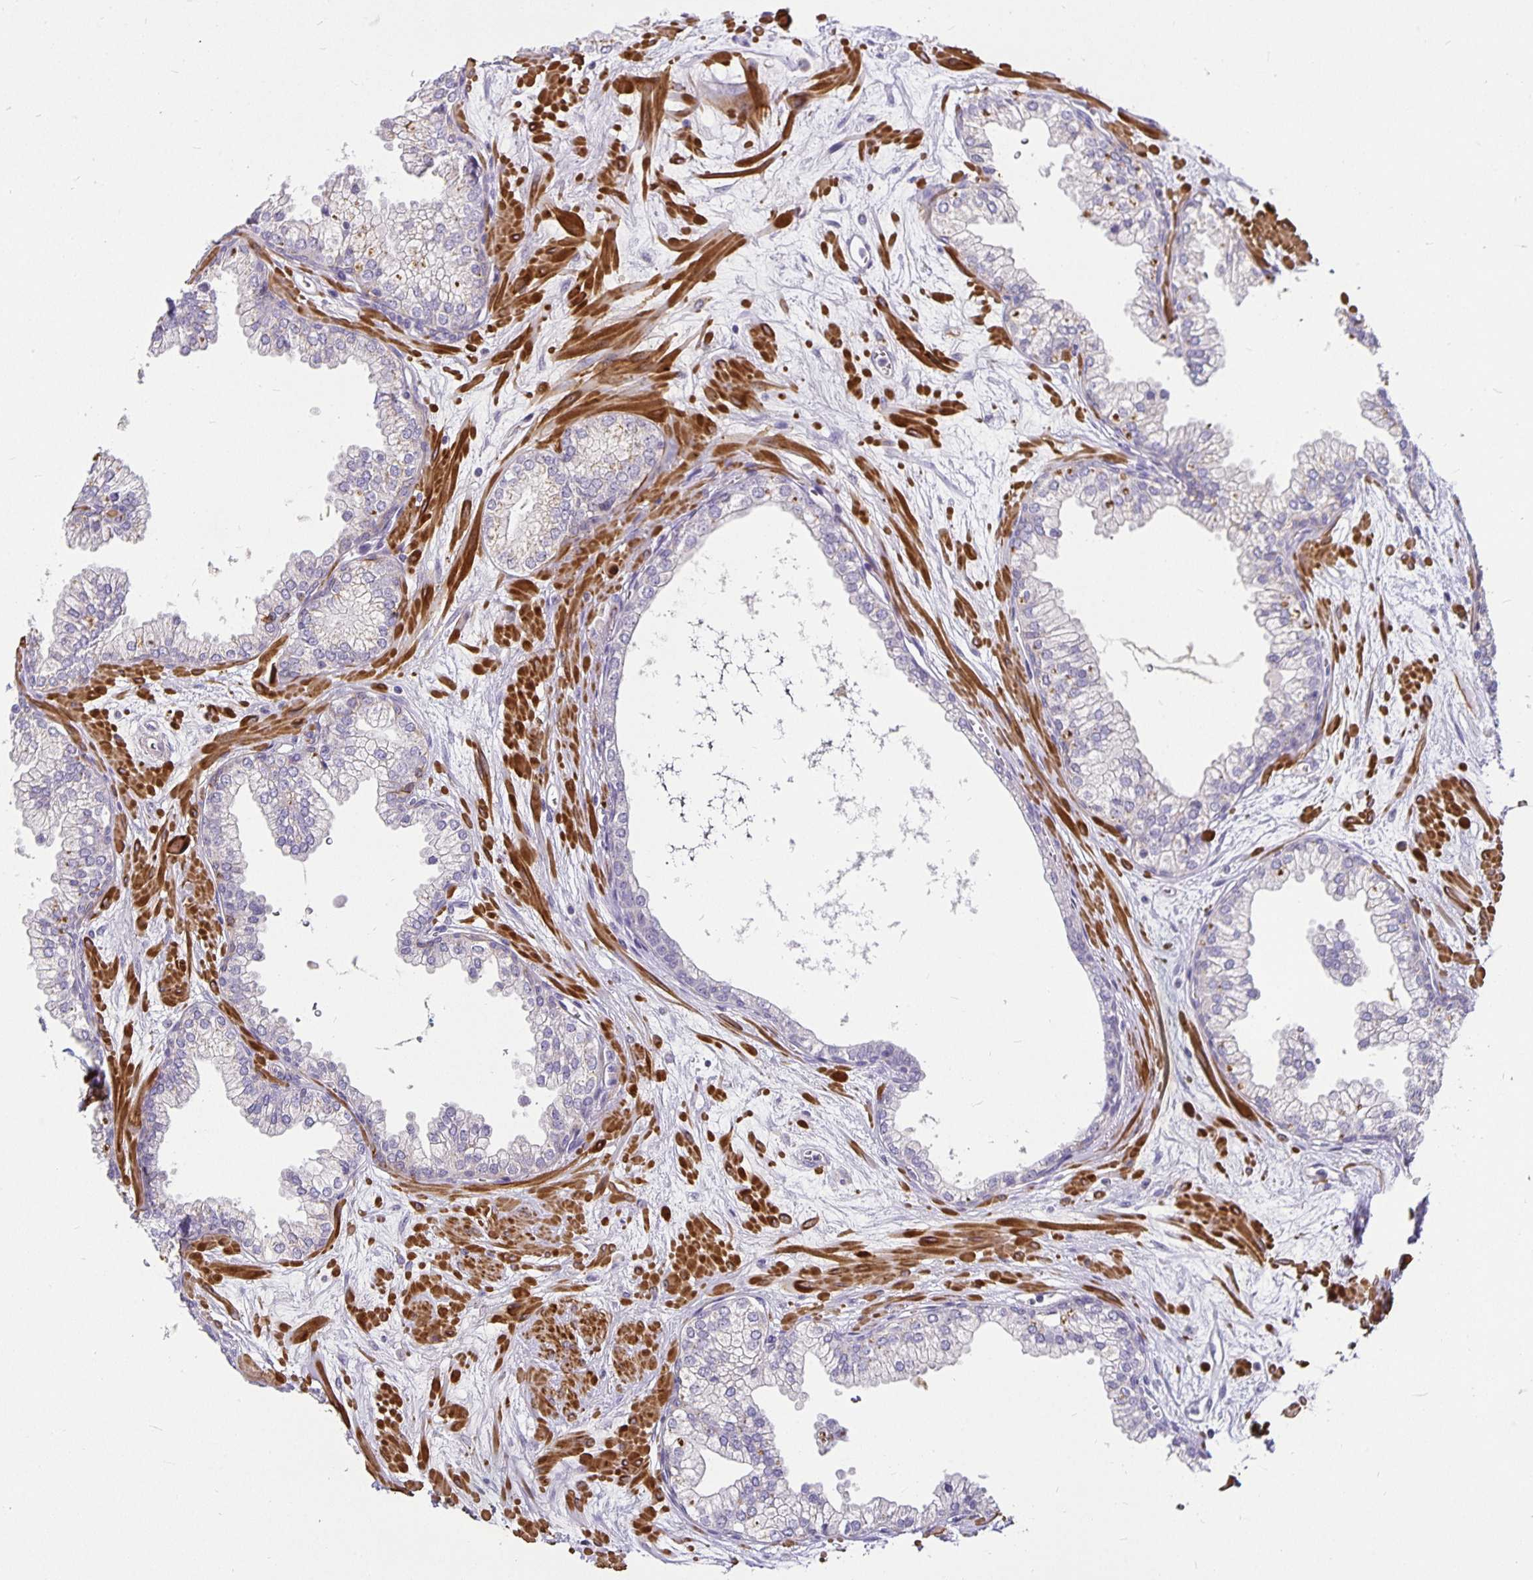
{"staining": {"intensity": "negative", "quantity": "none", "location": "none"}, "tissue": "prostate", "cell_type": "Glandular cells", "image_type": "normal", "snomed": [{"axis": "morphology", "description": "Normal tissue, NOS"}, {"axis": "topography", "description": "Prostate"}, {"axis": "topography", "description": "Peripheral nerve tissue"}], "caption": "Immunohistochemistry photomicrograph of benign prostate: prostate stained with DAB (3,3'-diaminobenzidine) shows no significant protein staining in glandular cells. (IHC, brightfield microscopy, high magnification).", "gene": "CA12", "patient": {"sex": "male", "age": 61}}